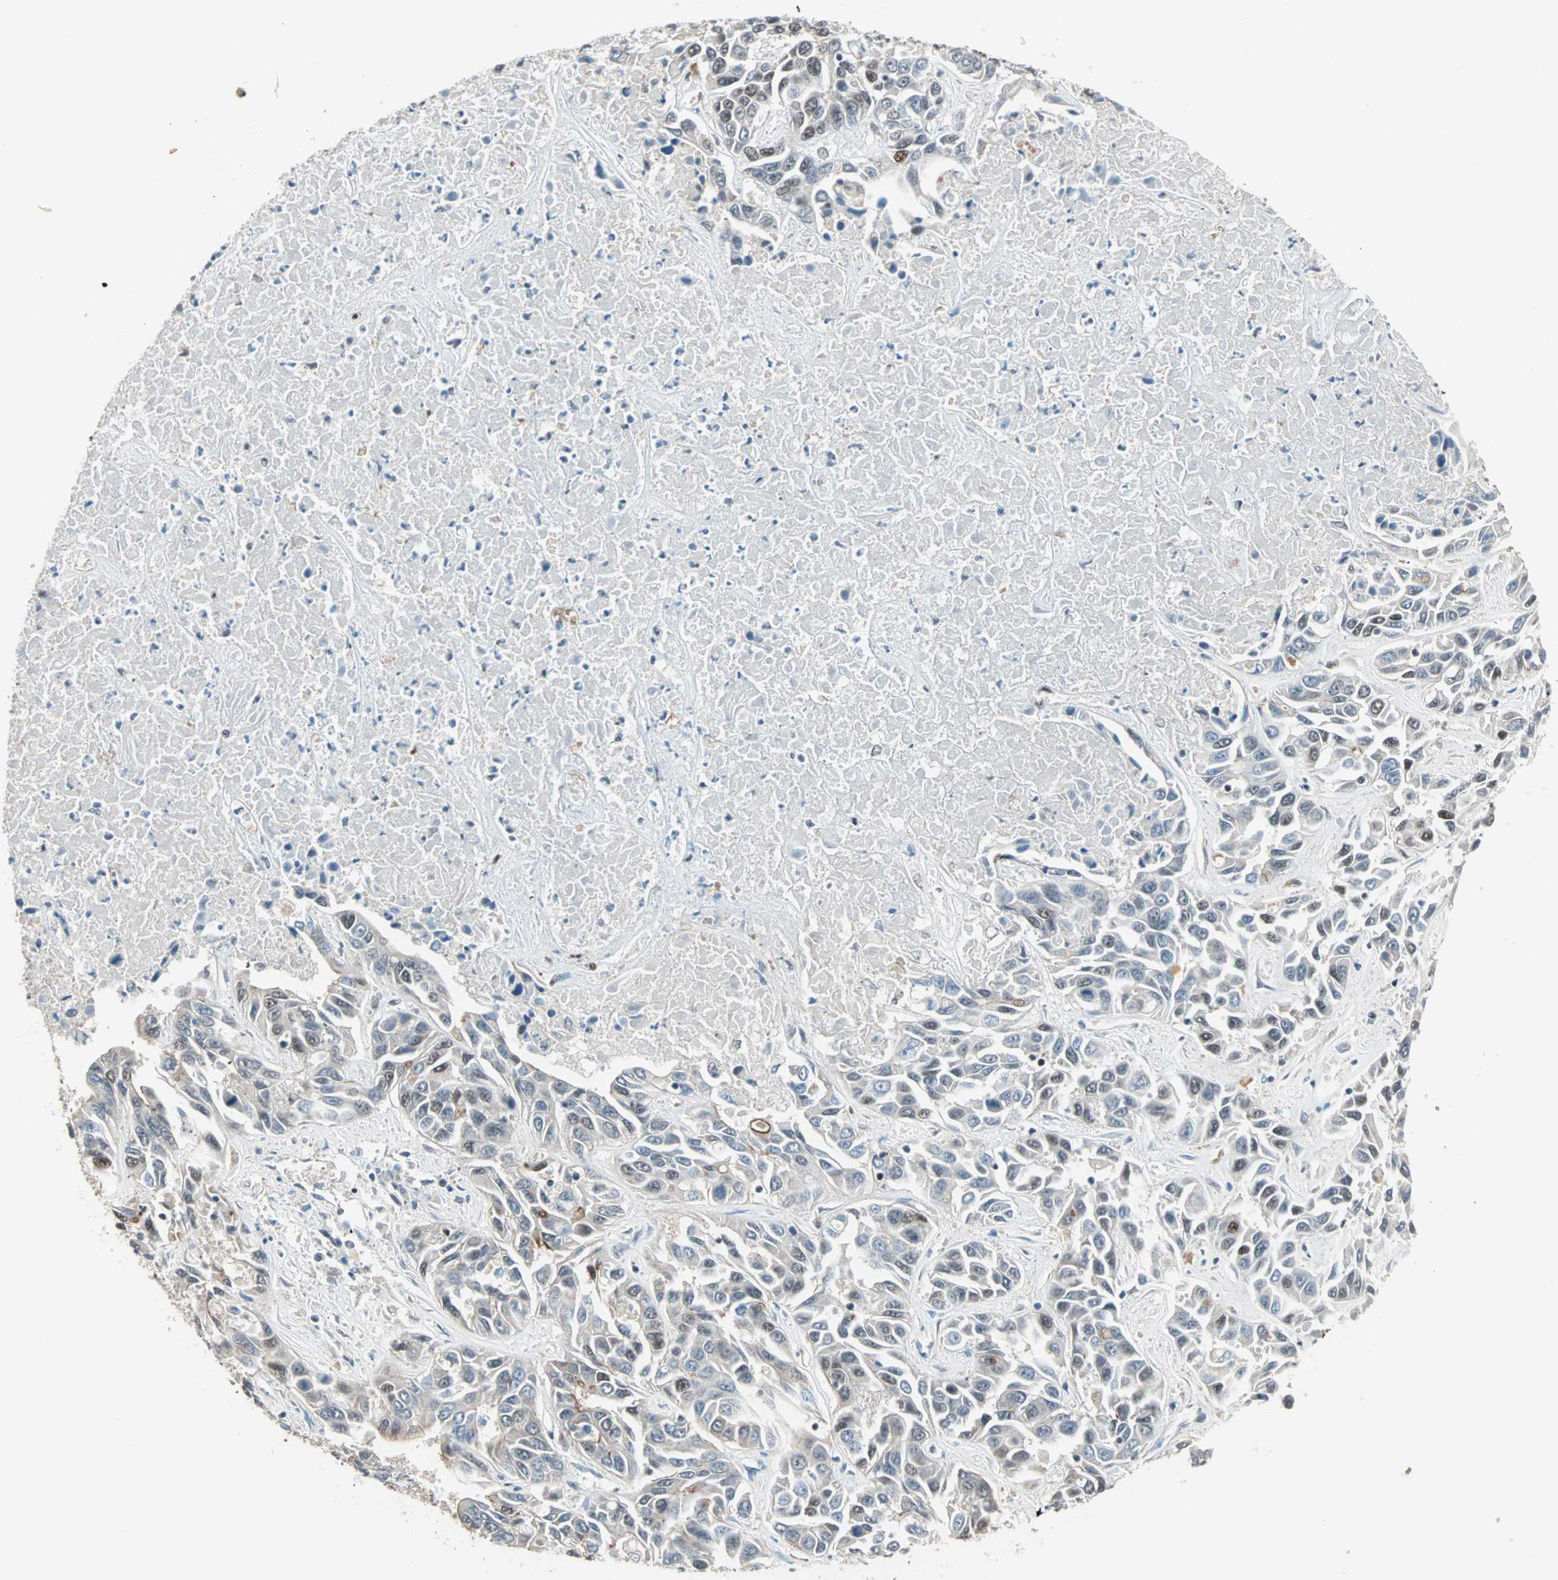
{"staining": {"intensity": "moderate", "quantity": "<25%", "location": "cytoplasmic/membranous,nuclear"}, "tissue": "liver cancer", "cell_type": "Tumor cells", "image_type": "cancer", "snomed": [{"axis": "morphology", "description": "Cholangiocarcinoma"}, {"axis": "topography", "description": "Liver"}], "caption": "IHC histopathology image of neoplastic tissue: human cholangiocarcinoma (liver) stained using immunohistochemistry reveals low levels of moderate protein expression localized specifically in the cytoplasmic/membranous and nuclear of tumor cells, appearing as a cytoplasmic/membranous and nuclear brown color.", "gene": "MDC1", "patient": {"sex": "female", "age": 52}}